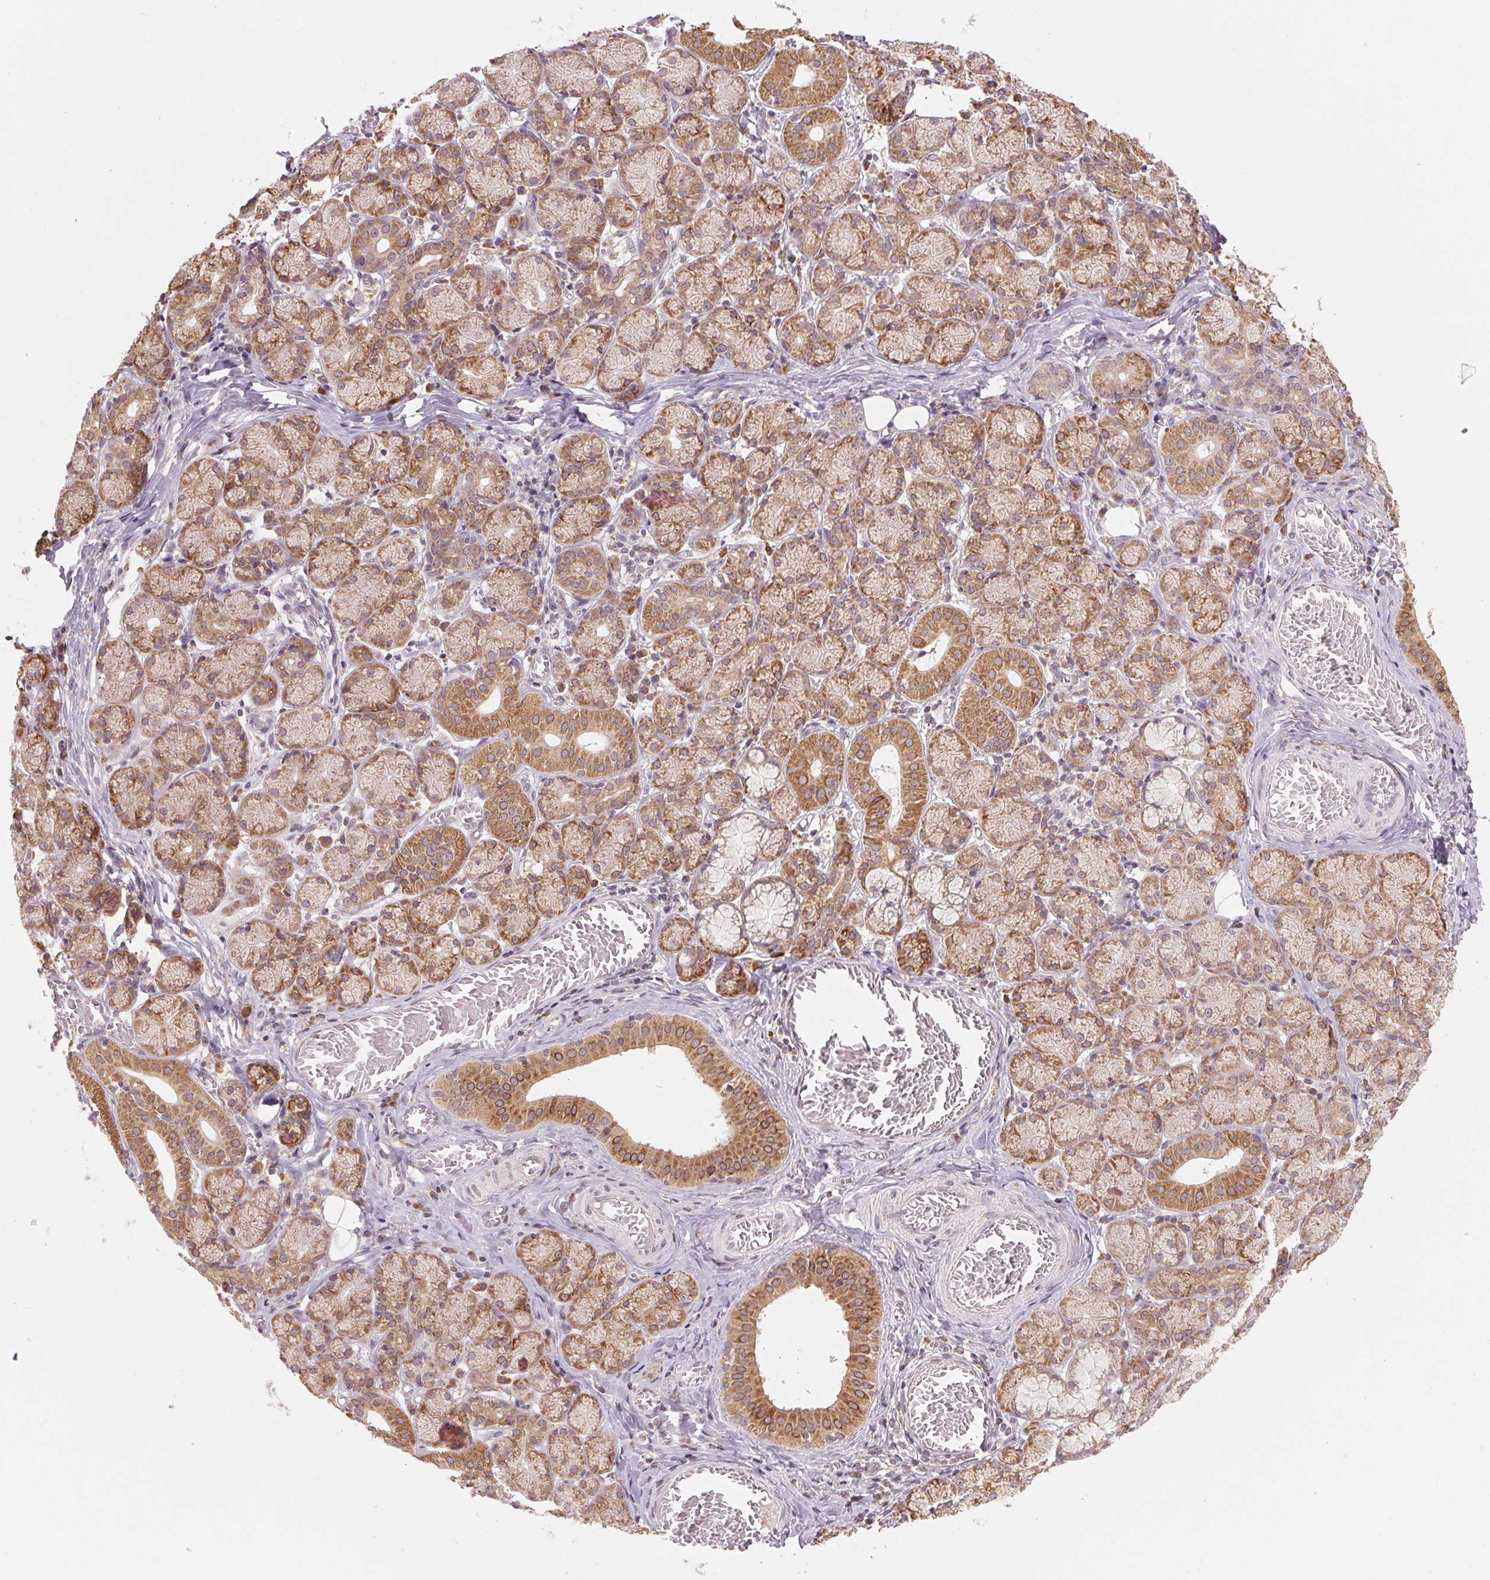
{"staining": {"intensity": "moderate", "quantity": ">75%", "location": "cytoplasmic/membranous"}, "tissue": "salivary gland", "cell_type": "Glandular cells", "image_type": "normal", "snomed": [{"axis": "morphology", "description": "Normal tissue, NOS"}, {"axis": "topography", "description": "Salivary gland"}, {"axis": "topography", "description": "Peripheral nerve tissue"}], "caption": "Immunohistochemistry (IHC) of normal human salivary gland exhibits medium levels of moderate cytoplasmic/membranous positivity in about >75% of glandular cells. (brown staining indicates protein expression, while blue staining denotes nuclei).", "gene": "TECR", "patient": {"sex": "female", "age": 24}}